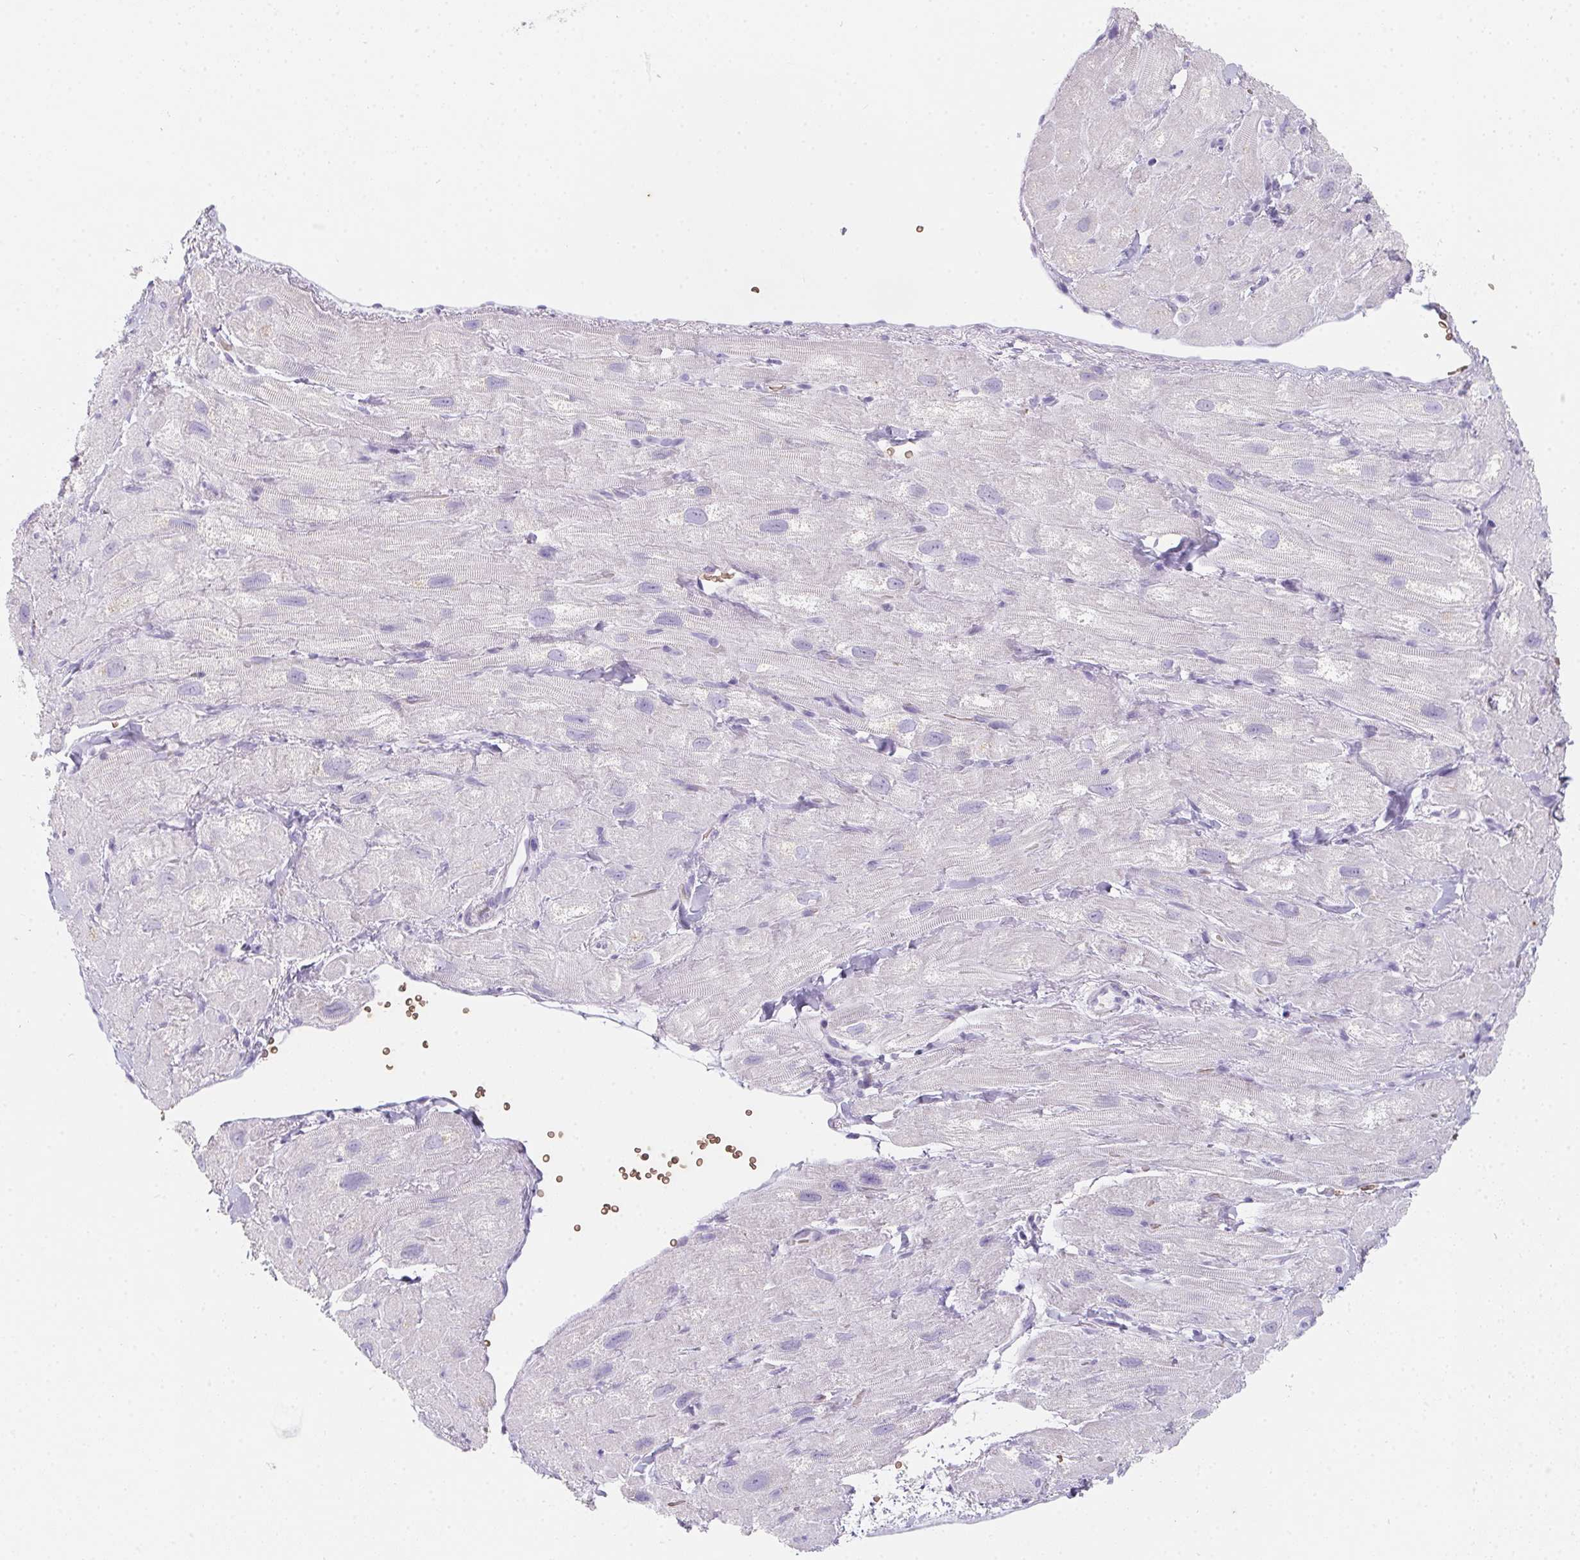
{"staining": {"intensity": "weak", "quantity": "25%-75%", "location": "cytoplasmic/membranous"}, "tissue": "heart muscle", "cell_type": "Cardiomyocytes", "image_type": "normal", "snomed": [{"axis": "morphology", "description": "Normal tissue, NOS"}, {"axis": "topography", "description": "Heart"}], "caption": "DAB (3,3'-diaminobenzidine) immunohistochemical staining of unremarkable human heart muscle exhibits weak cytoplasmic/membranous protein staining in about 25%-75% of cardiomyocytes.", "gene": "DCD", "patient": {"sex": "female", "age": 62}}